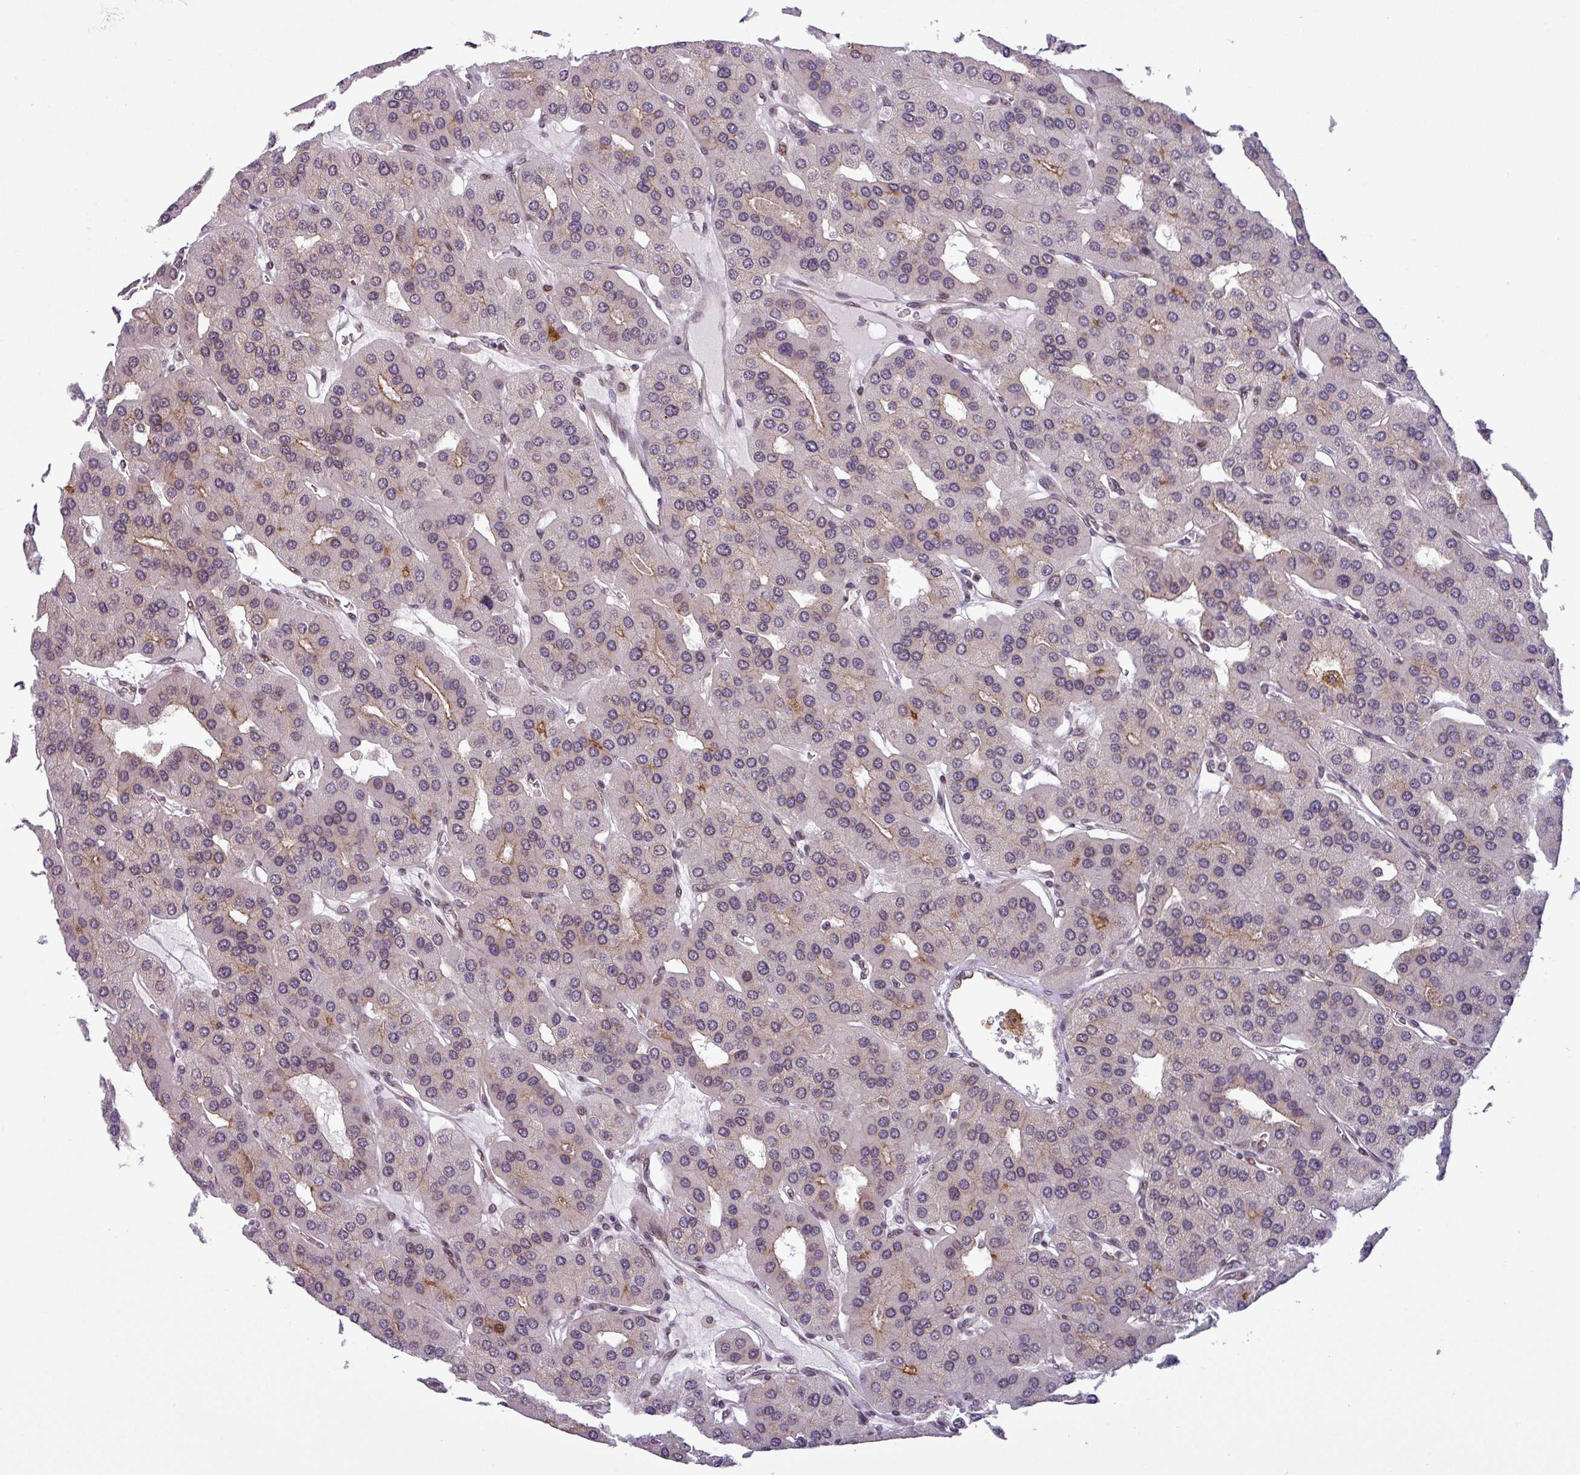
{"staining": {"intensity": "moderate", "quantity": "<25%", "location": "cytoplasmic/membranous"}, "tissue": "parathyroid gland", "cell_type": "Glandular cells", "image_type": "normal", "snomed": [{"axis": "morphology", "description": "Normal tissue, NOS"}, {"axis": "morphology", "description": "Adenoma, NOS"}, {"axis": "topography", "description": "Parathyroid gland"}], "caption": "Human parathyroid gland stained with a brown dye demonstrates moderate cytoplasmic/membranous positive positivity in approximately <25% of glandular cells.", "gene": "NPFFR1", "patient": {"sex": "female", "age": 86}}